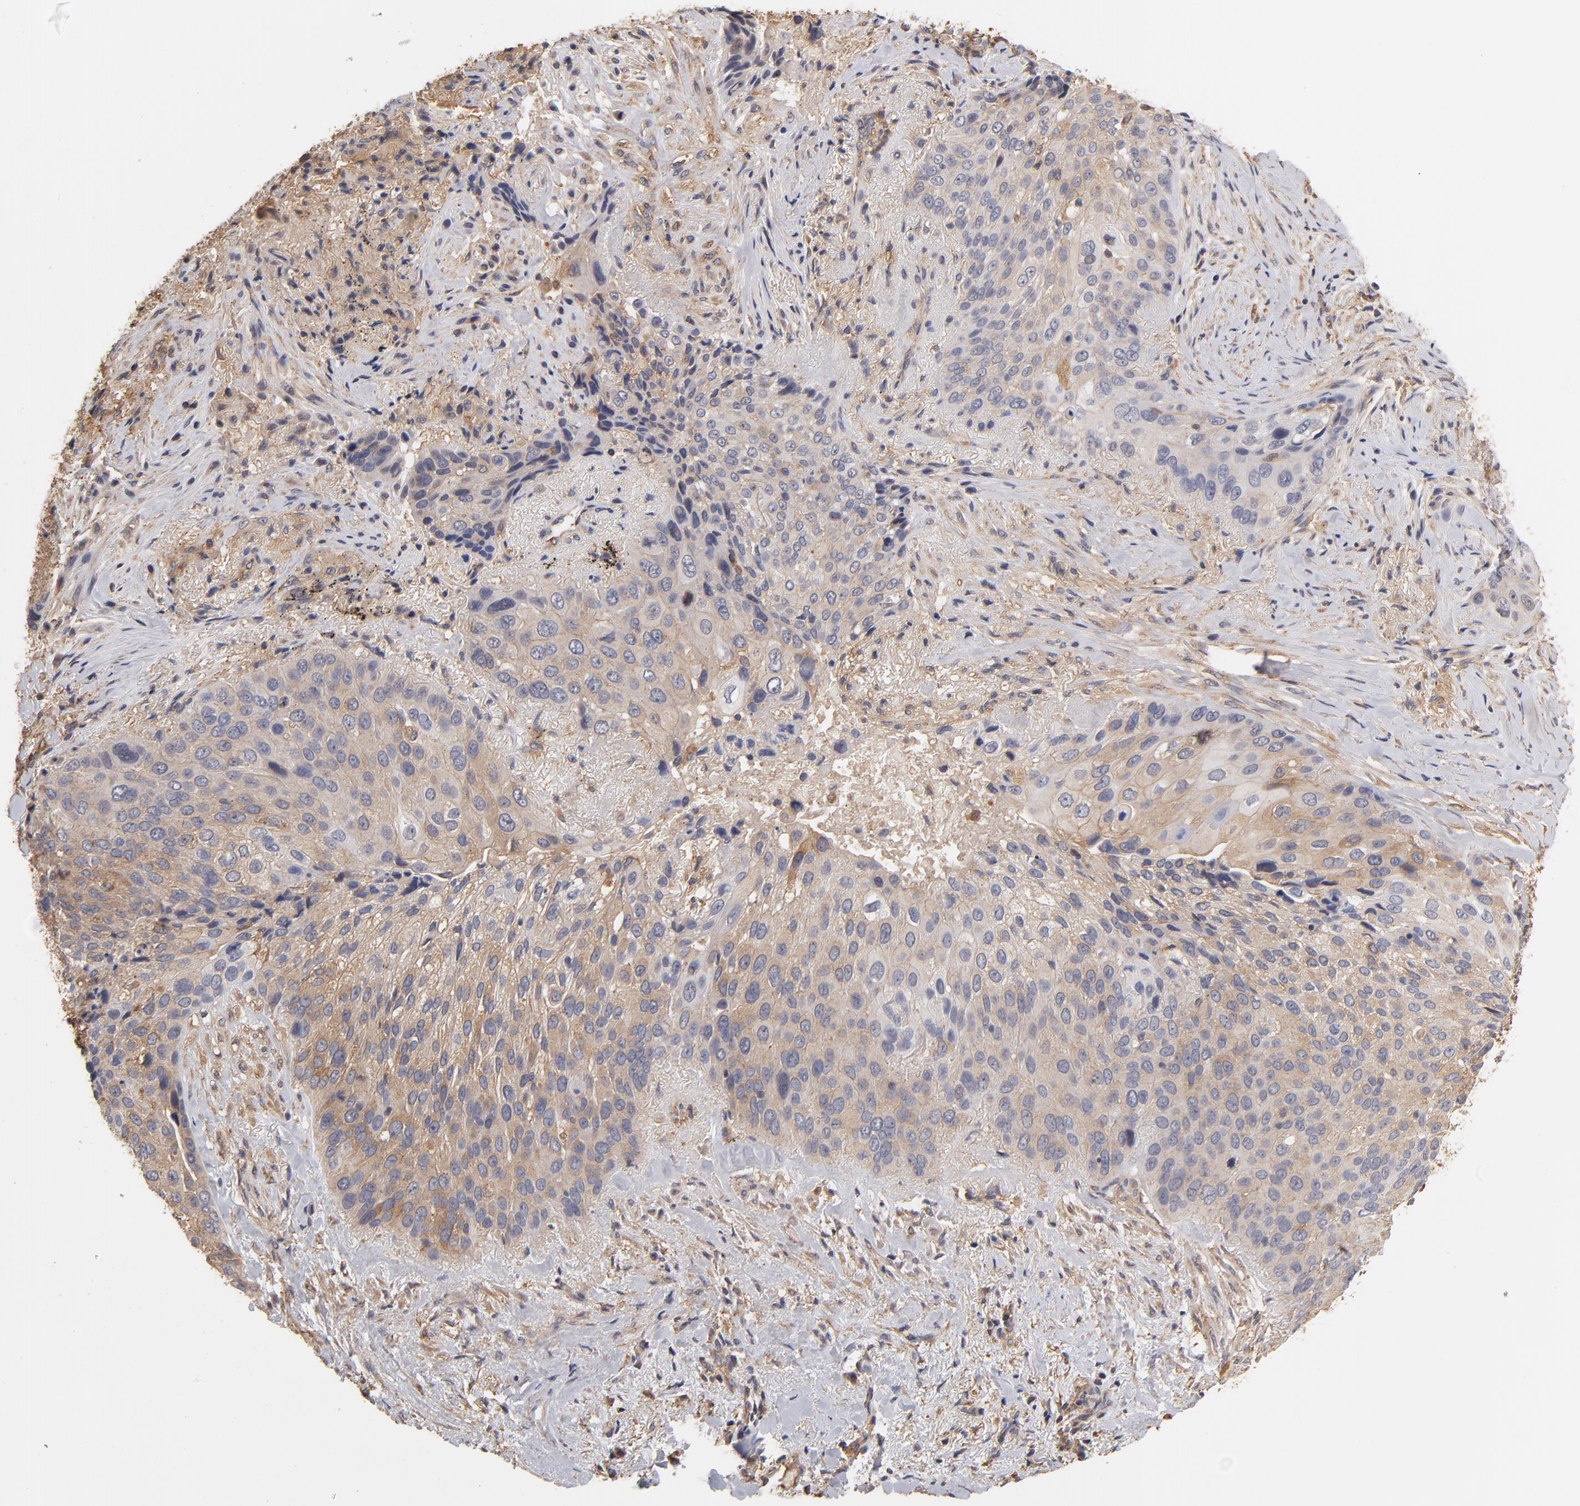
{"staining": {"intensity": "weak", "quantity": "25%-75%", "location": "cytoplasmic/membranous"}, "tissue": "lung cancer", "cell_type": "Tumor cells", "image_type": "cancer", "snomed": [{"axis": "morphology", "description": "Squamous cell carcinoma, NOS"}, {"axis": "topography", "description": "Lung"}], "caption": "The immunohistochemical stain shows weak cytoplasmic/membranous staining in tumor cells of lung cancer tissue. (DAB IHC with brightfield microscopy, high magnification).", "gene": "FCMR", "patient": {"sex": "male", "age": 54}}